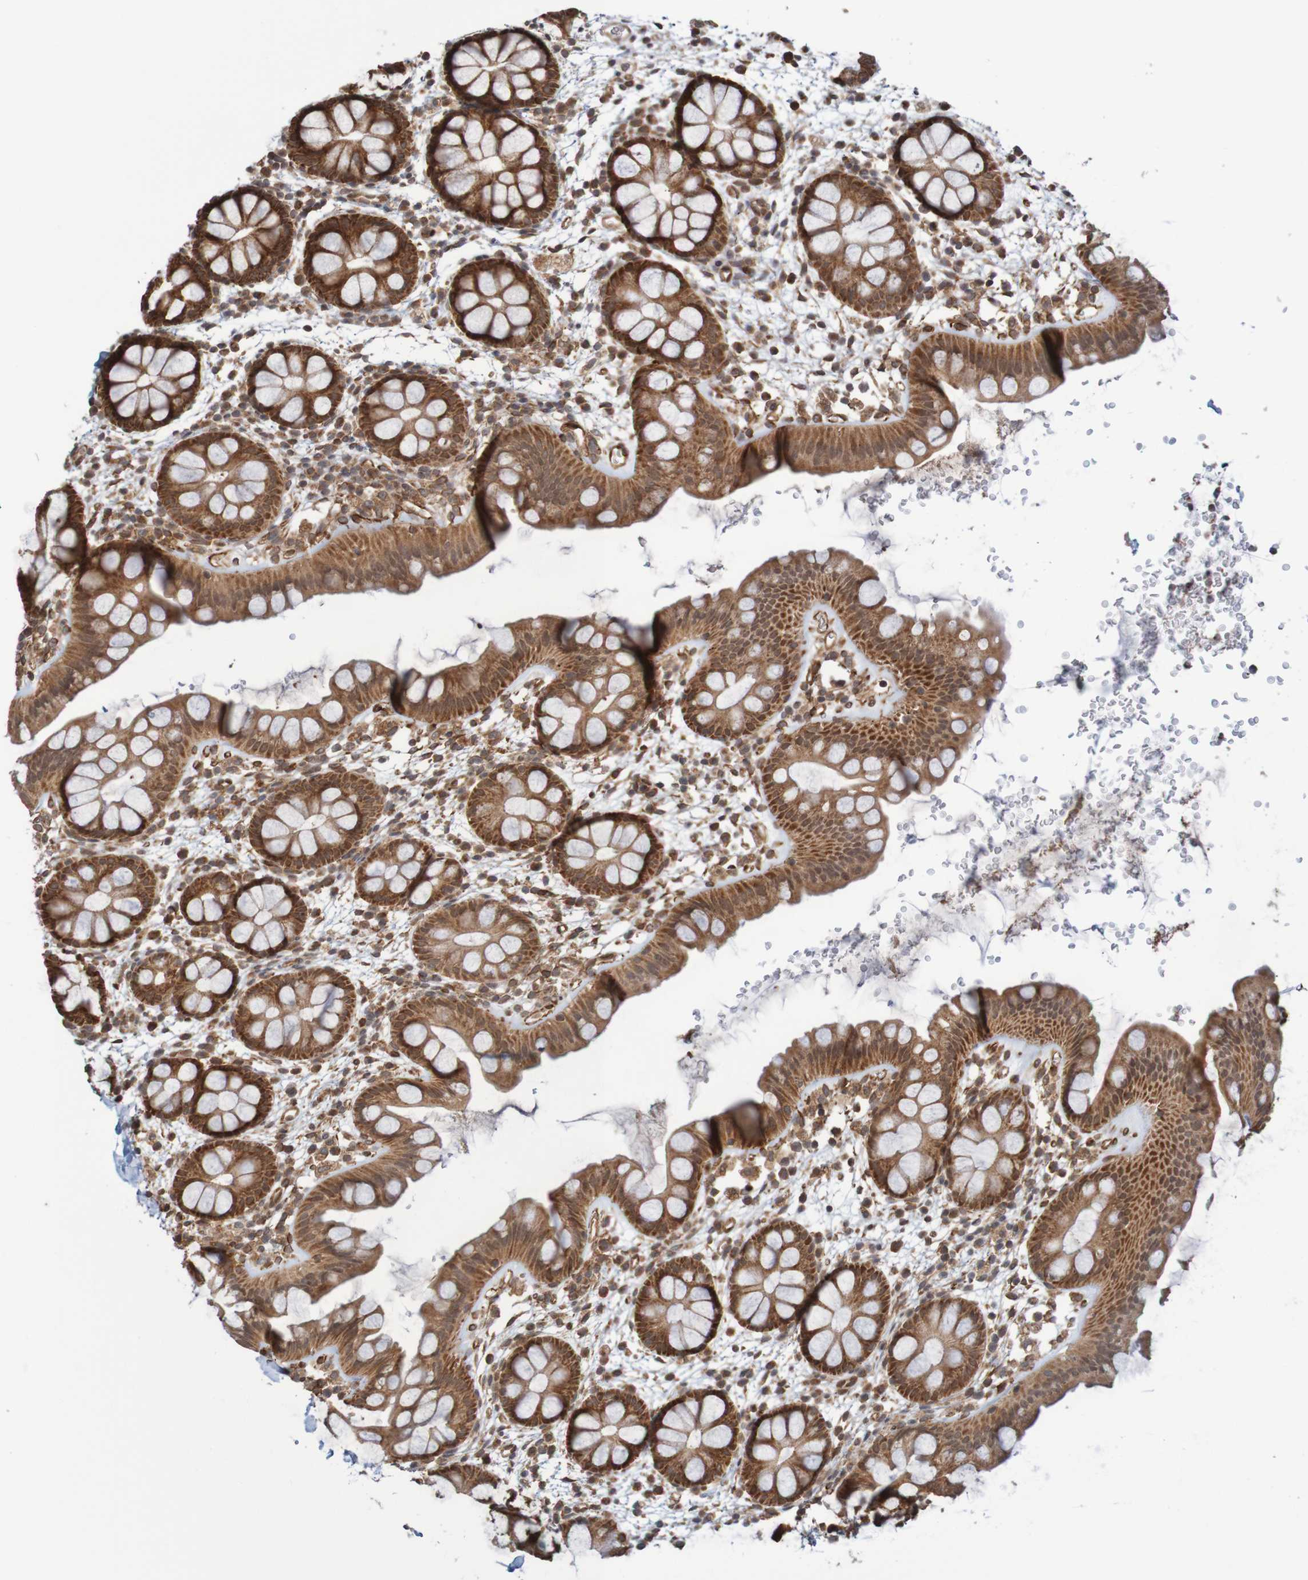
{"staining": {"intensity": "strong", "quantity": ">75%", "location": "cytoplasmic/membranous"}, "tissue": "rectum", "cell_type": "Glandular cells", "image_type": "normal", "snomed": [{"axis": "morphology", "description": "Normal tissue, NOS"}, {"axis": "topography", "description": "Rectum"}], "caption": "Rectum stained with immunohistochemistry (IHC) demonstrates strong cytoplasmic/membranous expression in about >75% of glandular cells.", "gene": "MRPL52", "patient": {"sex": "female", "age": 24}}